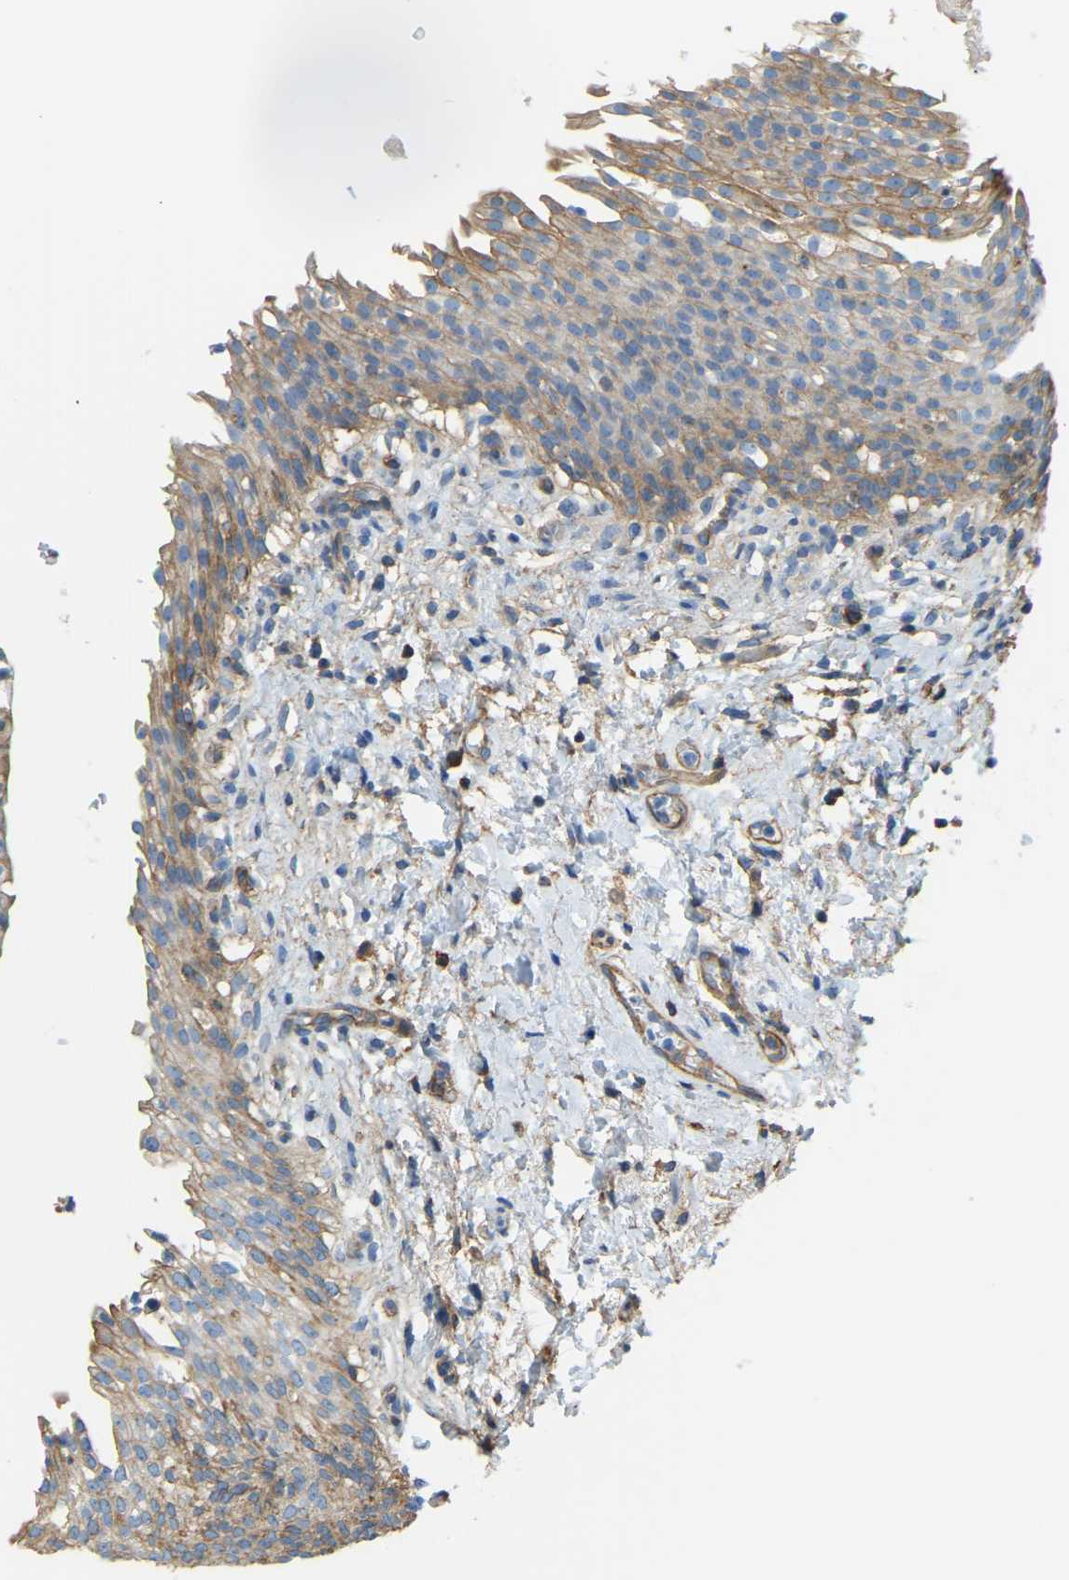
{"staining": {"intensity": "moderate", "quantity": ">75%", "location": "cytoplasmic/membranous"}, "tissue": "urinary bladder", "cell_type": "Urothelial cells", "image_type": "normal", "snomed": [{"axis": "morphology", "description": "Normal tissue, NOS"}, {"axis": "topography", "description": "Urinary bladder"}], "caption": "The photomicrograph demonstrates a brown stain indicating the presence of a protein in the cytoplasmic/membranous of urothelial cells in urinary bladder. (DAB (3,3'-diaminobenzidine) IHC with brightfield microscopy, high magnification).", "gene": "AHNAK", "patient": {"sex": "female", "age": 60}}